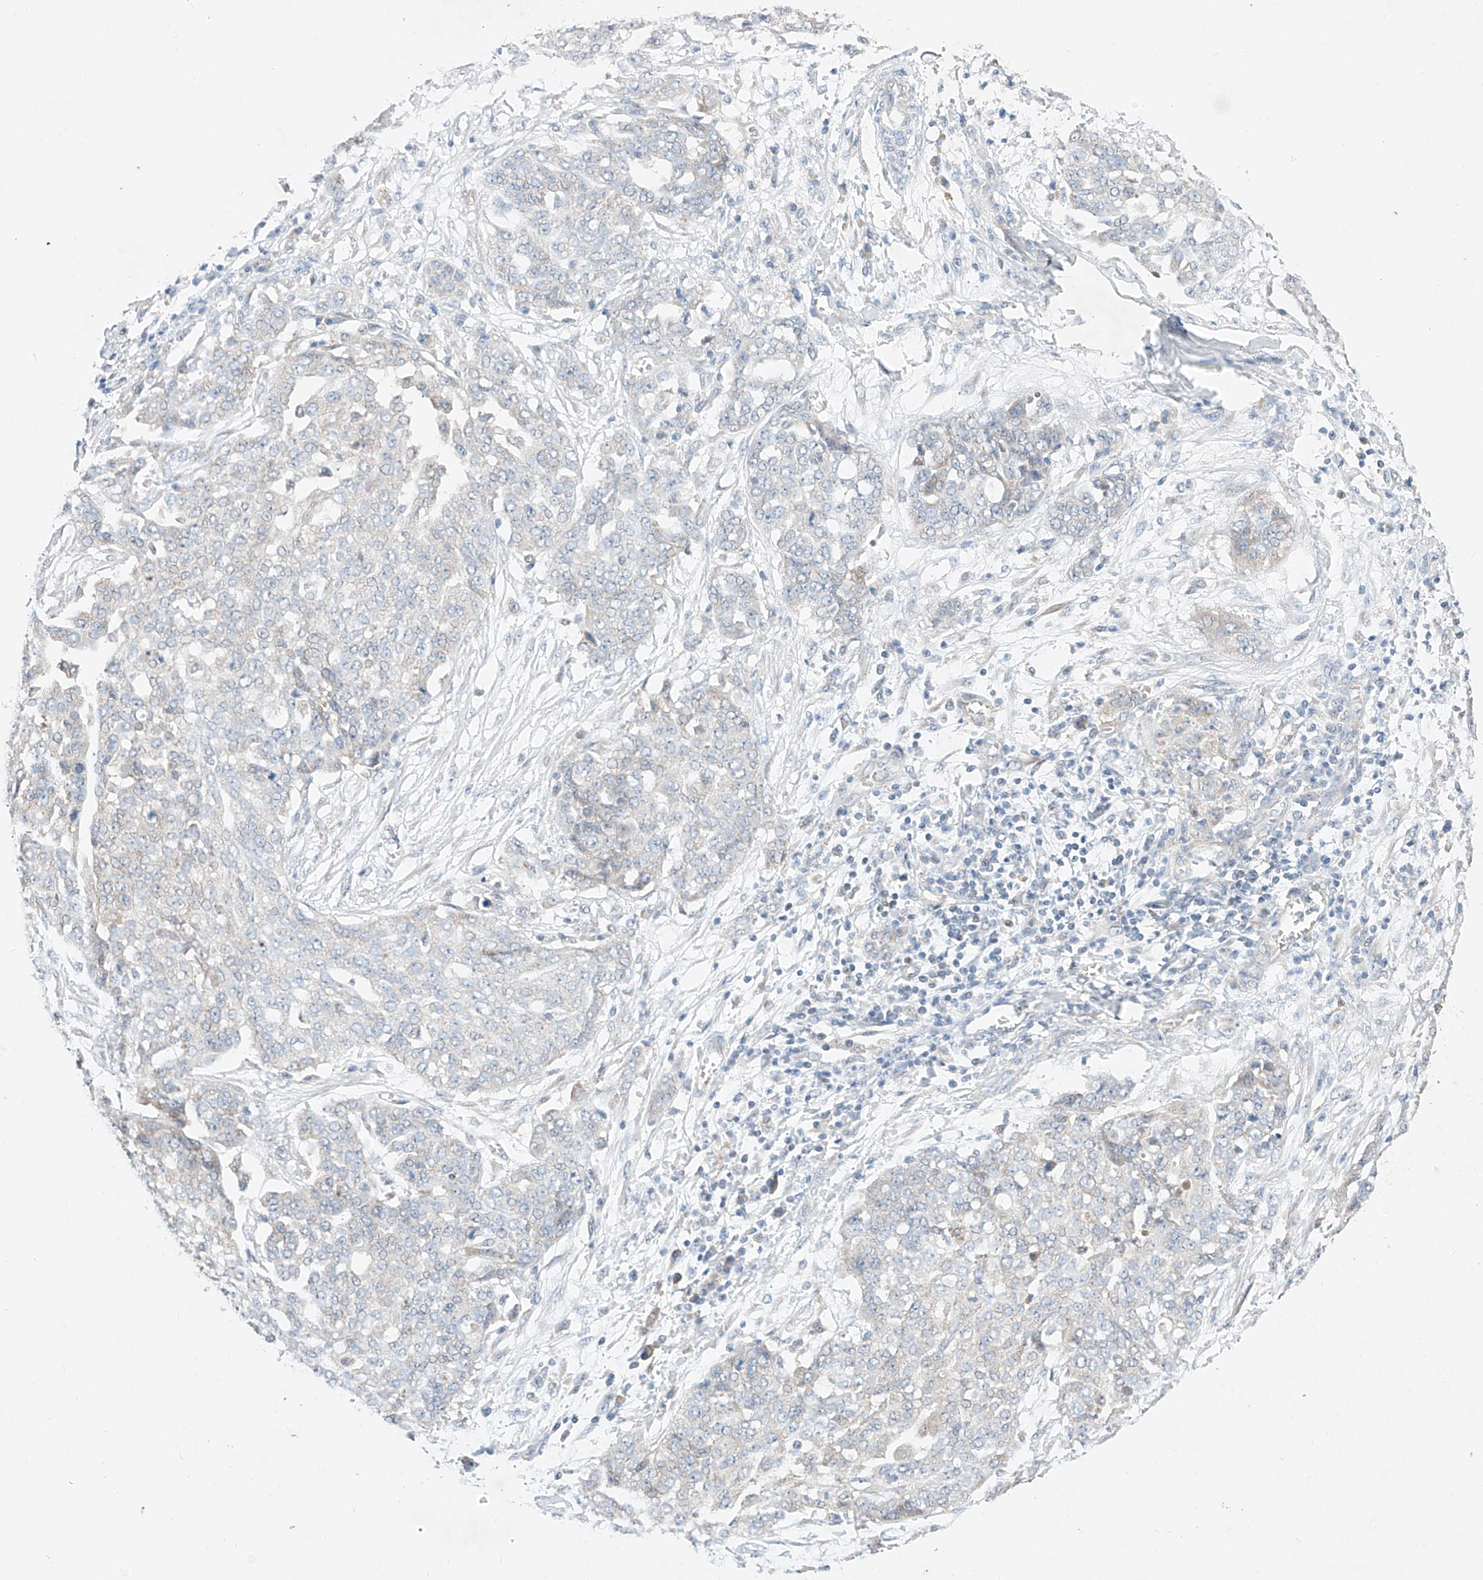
{"staining": {"intensity": "negative", "quantity": "none", "location": "none"}, "tissue": "ovarian cancer", "cell_type": "Tumor cells", "image_type": "cancer", "snomed": [{"axis": "morphology", "description": "Cystadenocarcinoma, serous, NOS"}, {"axis": "topography", "description": "Soft tissue"}, {"axis": "topography", "description": "Ovary"}], "caption": "There is no significant positivity in tumor cells of ovarian cancer (serous cystadenocarcinoma).", "gene": "C6orf118", "patient": {"sex": "female", "age": 57}}